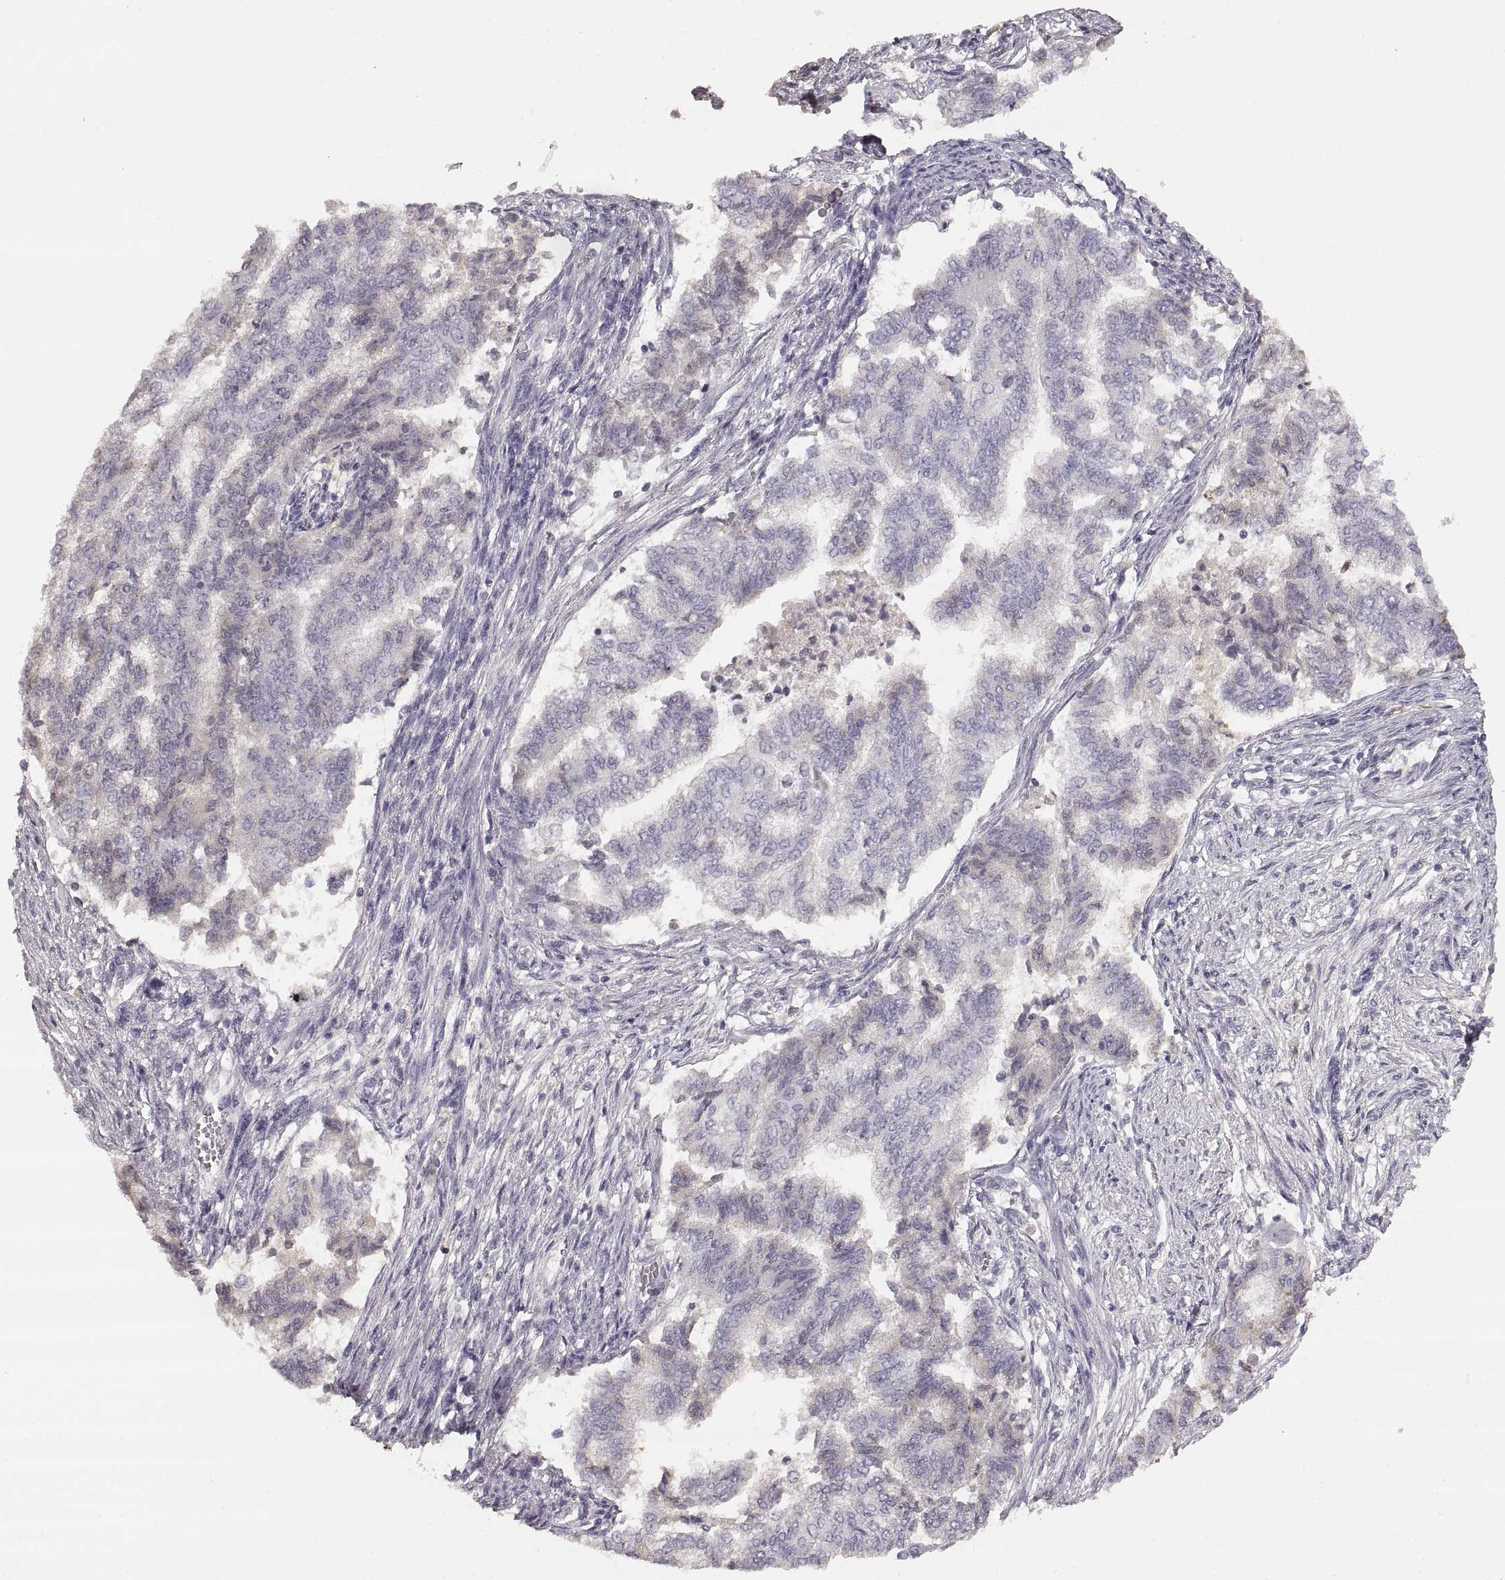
{"staining": {"intensity": "negative", "quantity": "none", "location": "none"}, "tissue": "endometrial cancer", "cell_type": "Tumor cells", "image_type": "cancer", "snomed": [{"axis": "morphology", "description": "Adenocarcinoma, NOS"}, {"axis": "topography", "description": "Endometrium"}], "caption": "DAB (3,3'-diaminobenzidine) immunohistochemical staining of human endometrial cancer (adenocarcinoma) demonstrates no significant positivity in tumor cells. The staining is performed using DAB brown chromogen with nuclei counter-stained in using hematoxylin.", "gene": "RUNDC3A", "patient": {"sex": "female", "age": 65}}